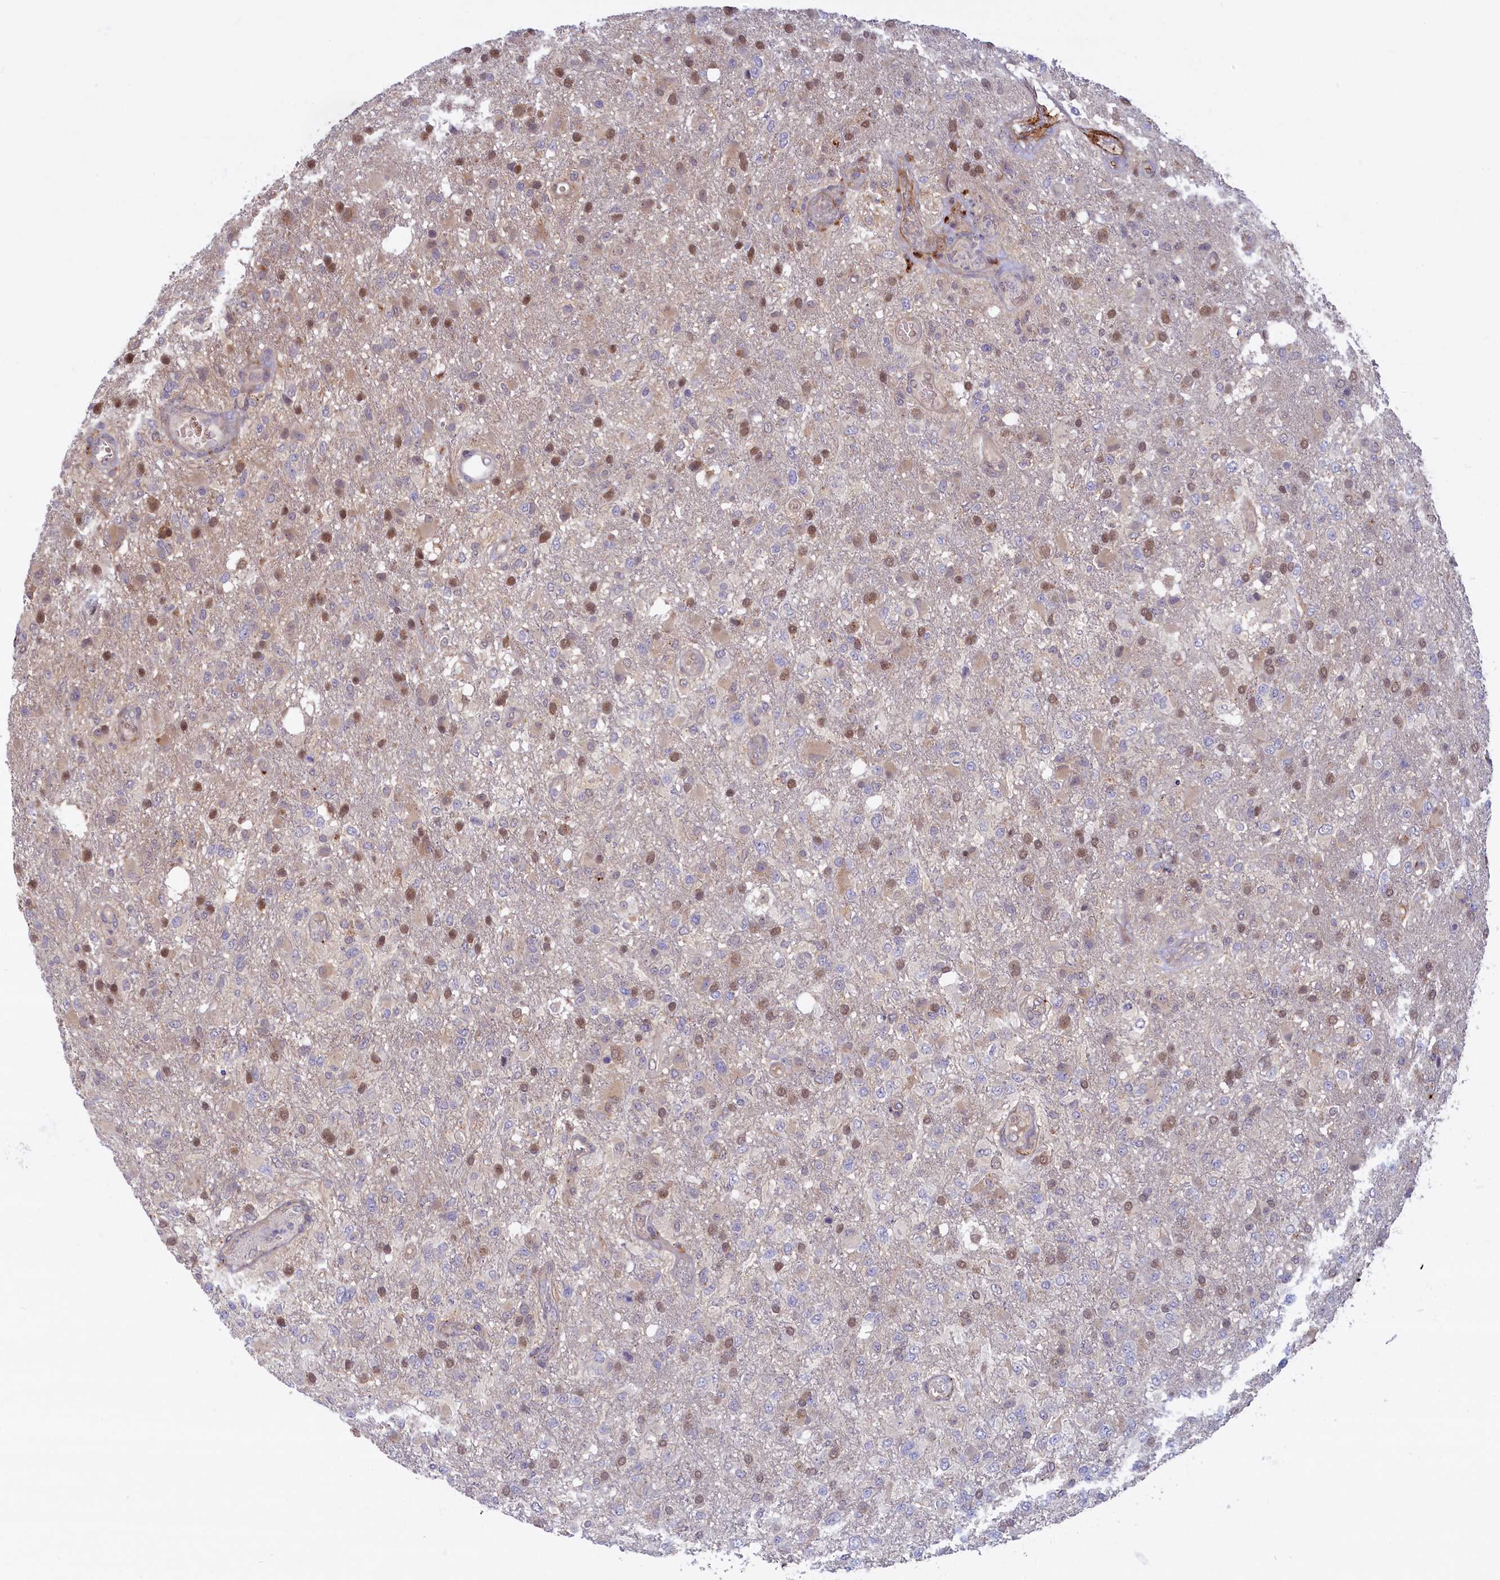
{"staining": {"intensity": "moderate", "quantity": "25%-75%", "location": "nuclear"}, "tissue": "glioma", "cell_type": "Tumor cells", "image_type": "cancer", "snomed": [{"axis": "morphology", "description": "Glioma, malignant, High grade"}, {"axis": "topography", "description": "Brain"}], "caption": "Tumor cells display medium levels of moderate nuclear expression in about 25%-75% of cells in human high-grade glioma (malignant).", "gene": "FCSK", "patient": {"sex": "female", "age": 74}}